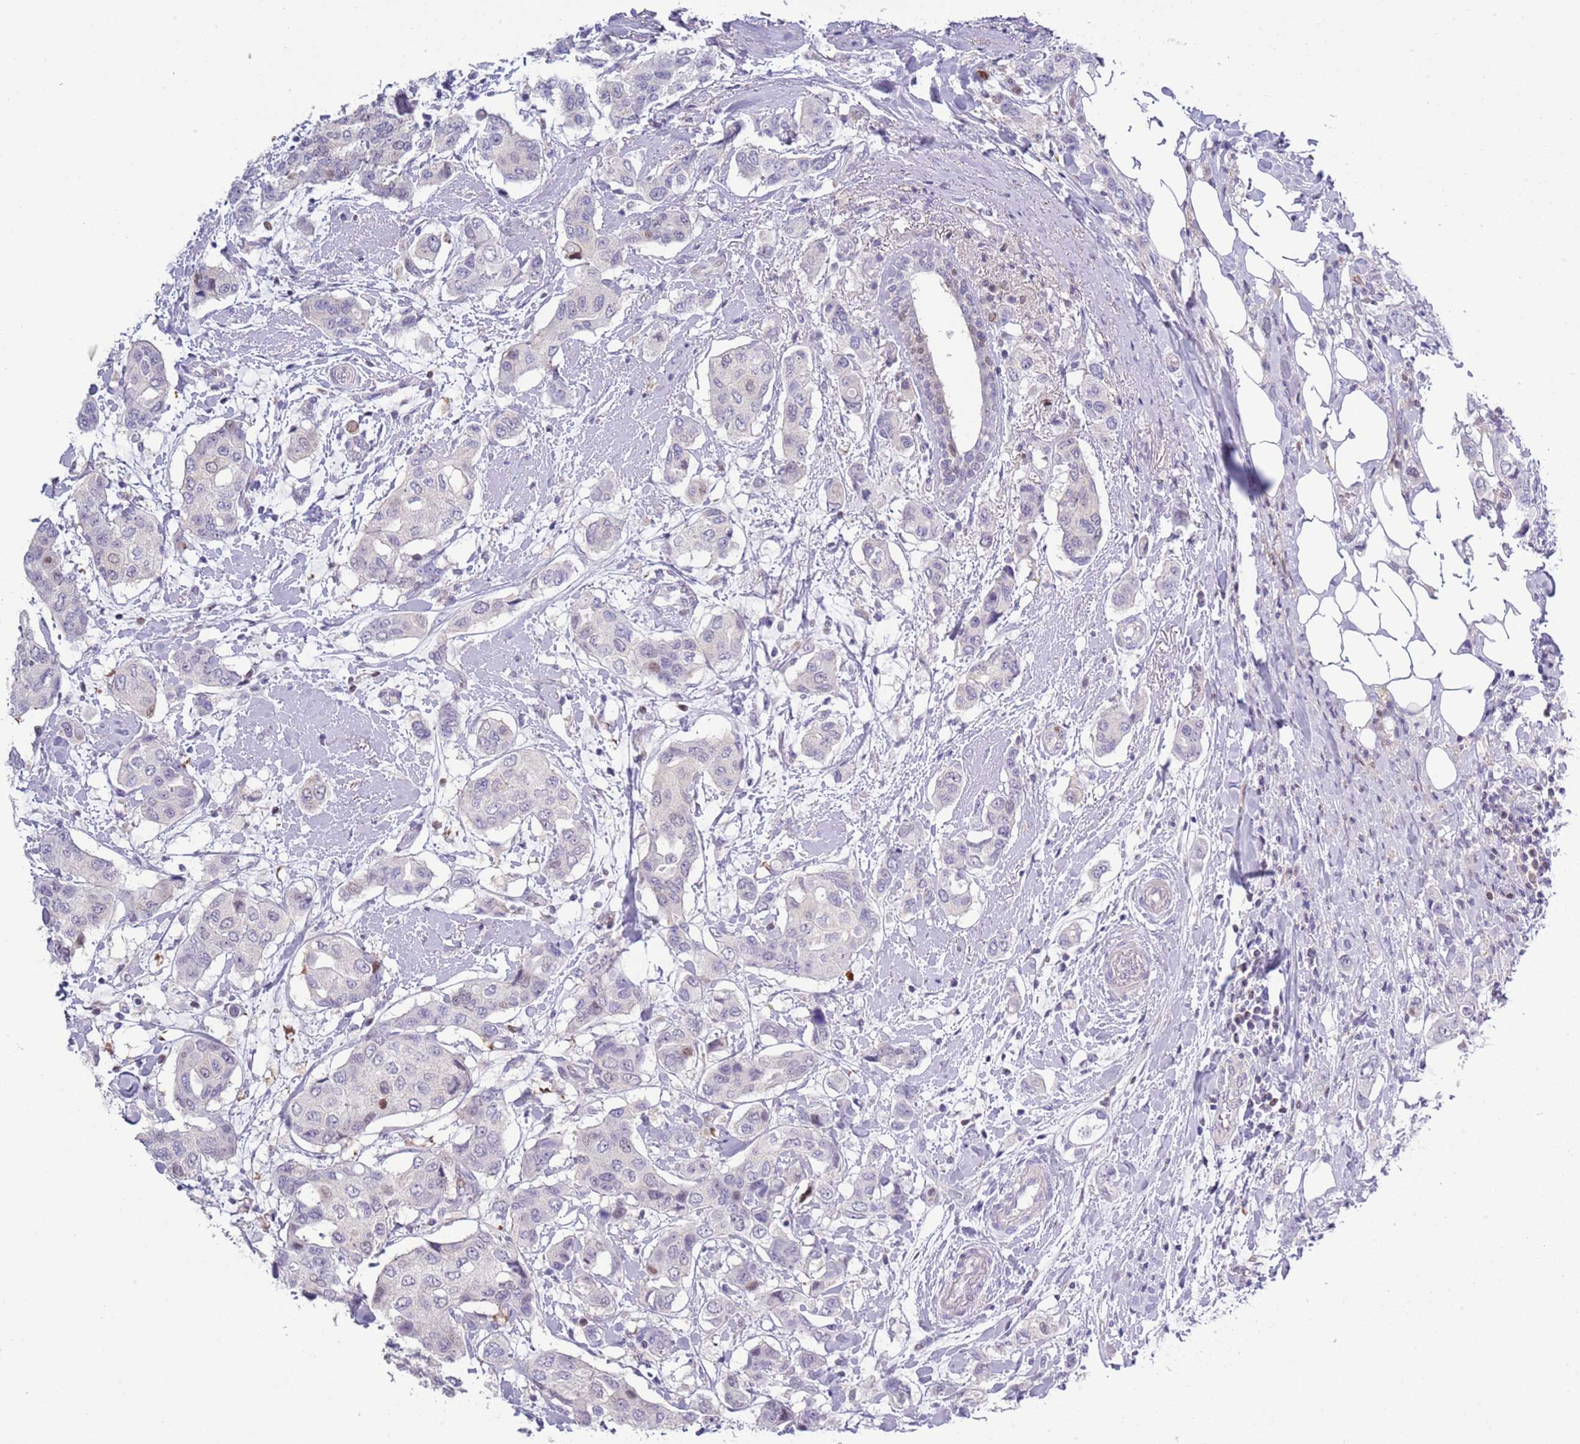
{"staining": {"intensity": "negative", "quantity": "none", "location": "none"}, "tissue": "breast cancer", "cell_type": "Tumor cells", "image_type": "cancer", "snomed": [{"axis": "morphology", "description": "Lobular carcinoma"}, {"axis": "topography", "description": "Breast"}], "caption": "Protein analysis of lobular carcinoma (breast) shows no significant positivity in tumor cells. (Immunohistochemistry (ihc), brightfield microscopy, high magnification).", "gene": "NBPF6", "patient": {"sex": "female", "age": 51}}